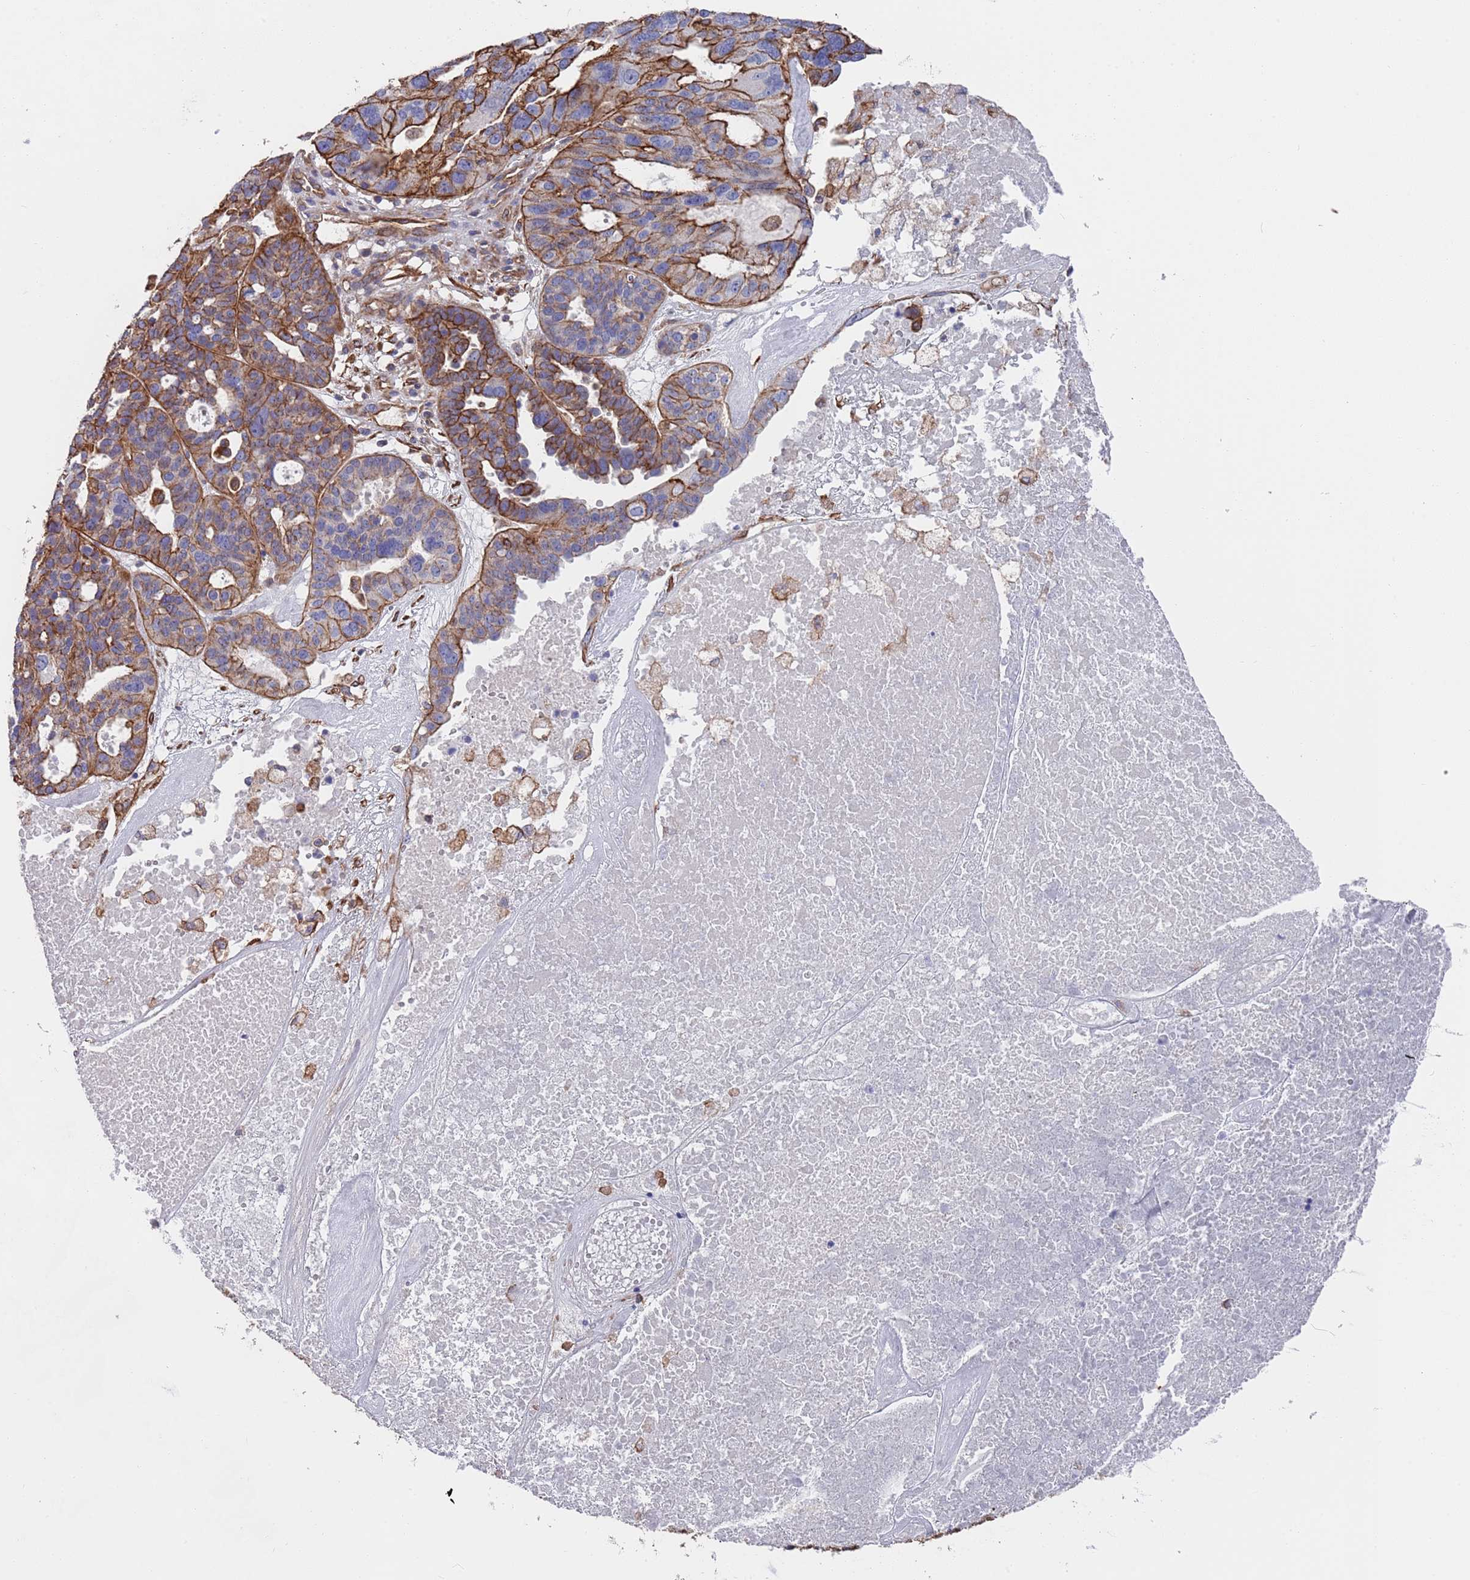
{"staining": {"intensity": "strong", "quantity": ">75%", "location": "cytoplasmic/membranous"}, "tissue": "ovarian cancer", "cell_type": "Tumor cells", "image_type": "cancer", "snomed": [{"axis": "morphology", "description": "Cystadenocarcinoma, serous, NOS"}, {"axis": "topography", "description": "Ovary"}], "caption": "Brown immunohistochemical staining in ovarian cancer displays strong cytoplasmic/membranous positivity in approximately >75% of tumor cells. (Stains: DAB in brown, nuclei in blue, Microscopy: brightfield microscopy at high magnification).", "gene": "JAKMIP2", "patient": {"sex": "female", "age": 59}}